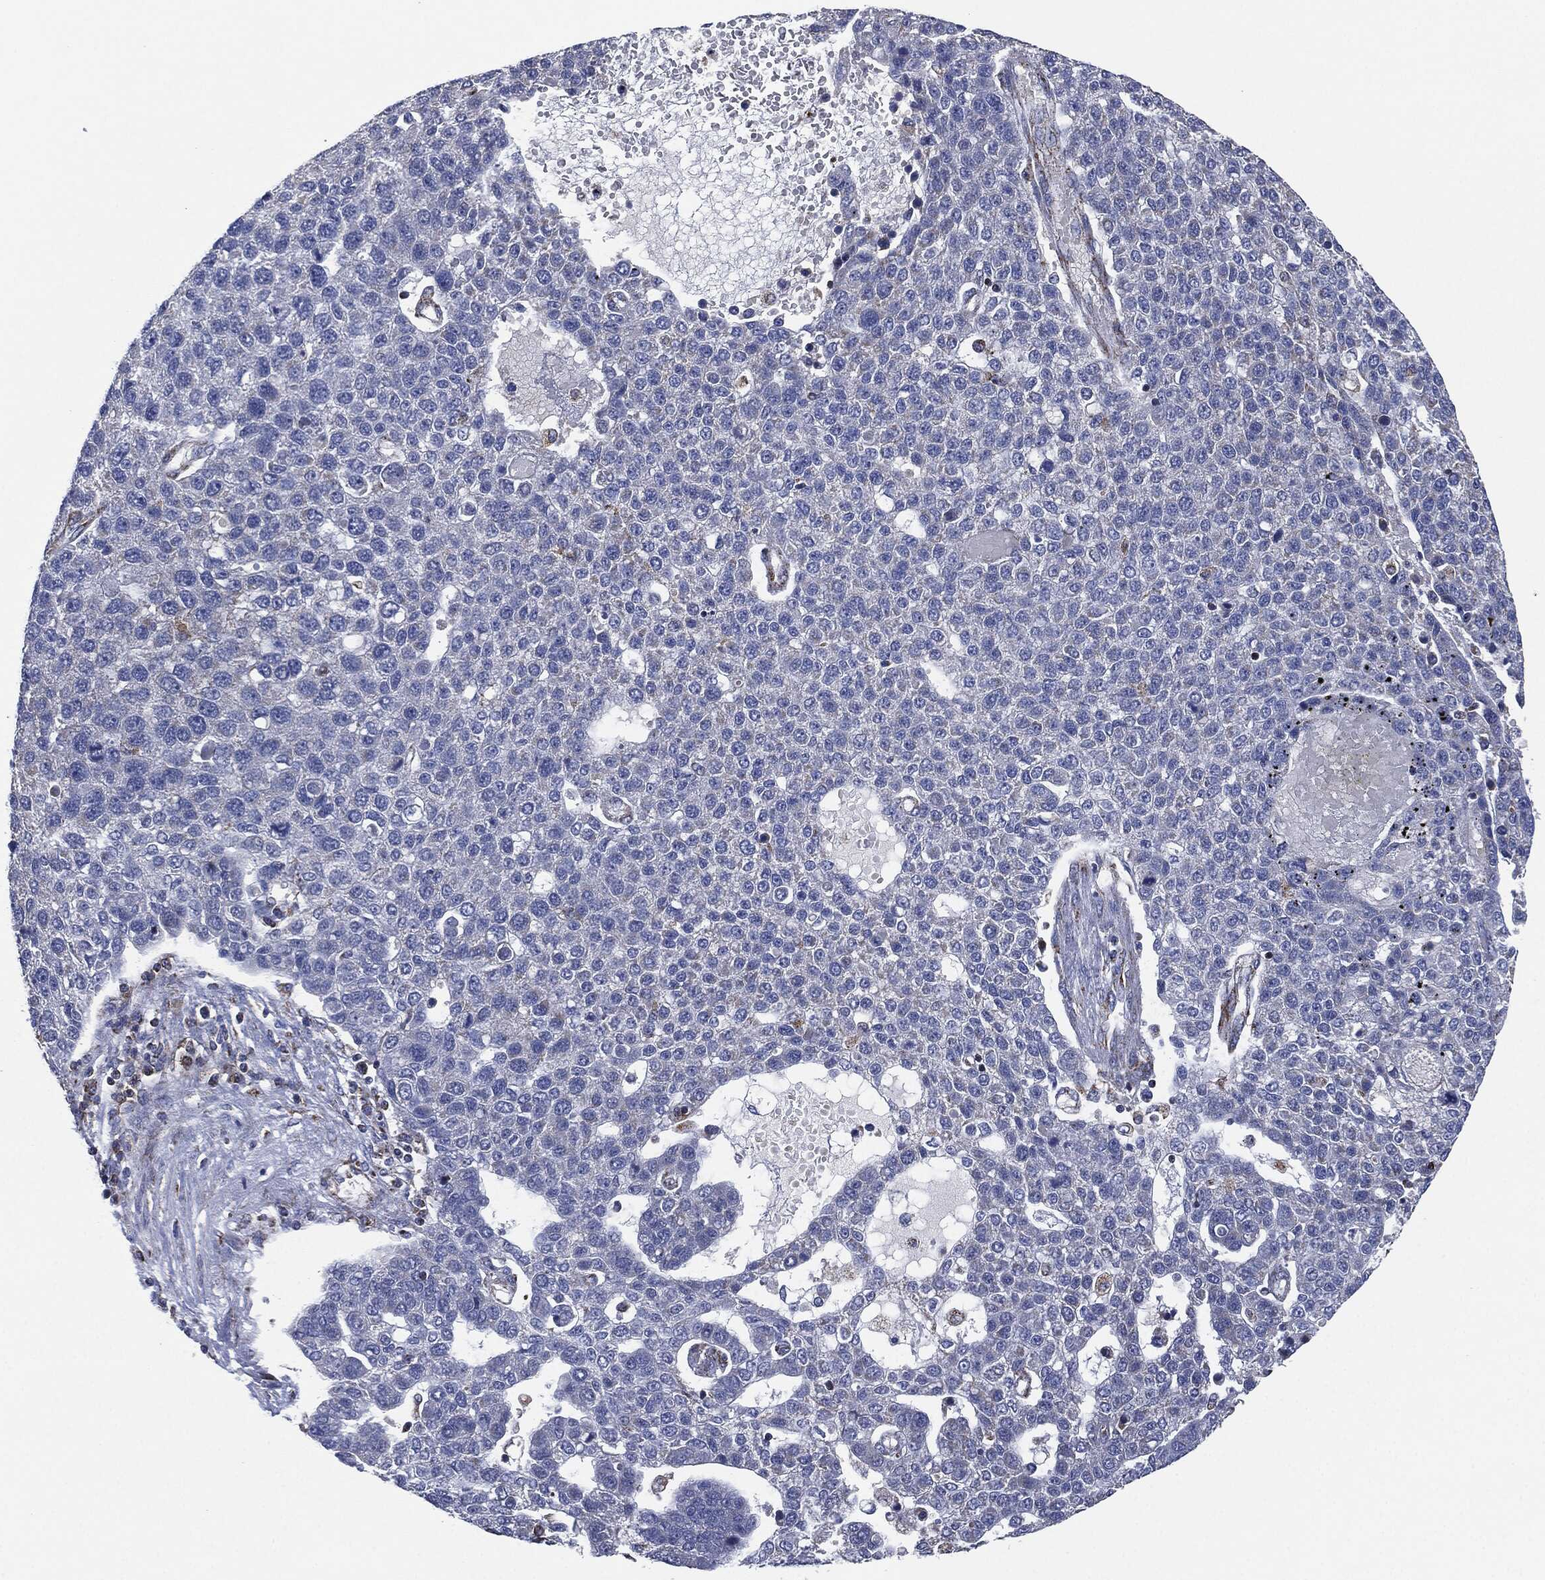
{"staining": {"intensity": "negative", "quantity": "none", "location": "none"}, "tissue": "pancreatic cancer", "cell_type": "Tumor cells", "image_type": "cancer", "snomed": [{"axis": "morphology", "description": "Adenocarcinoma, NOS"}, {"axis": "topography", "description": "Pancreas"}], "caption": "Tumor cells are negative for protein expression in human pancreatic cancer.", "gene": "NDUFV2", "patient": {"sex": "female", "age": 61}}